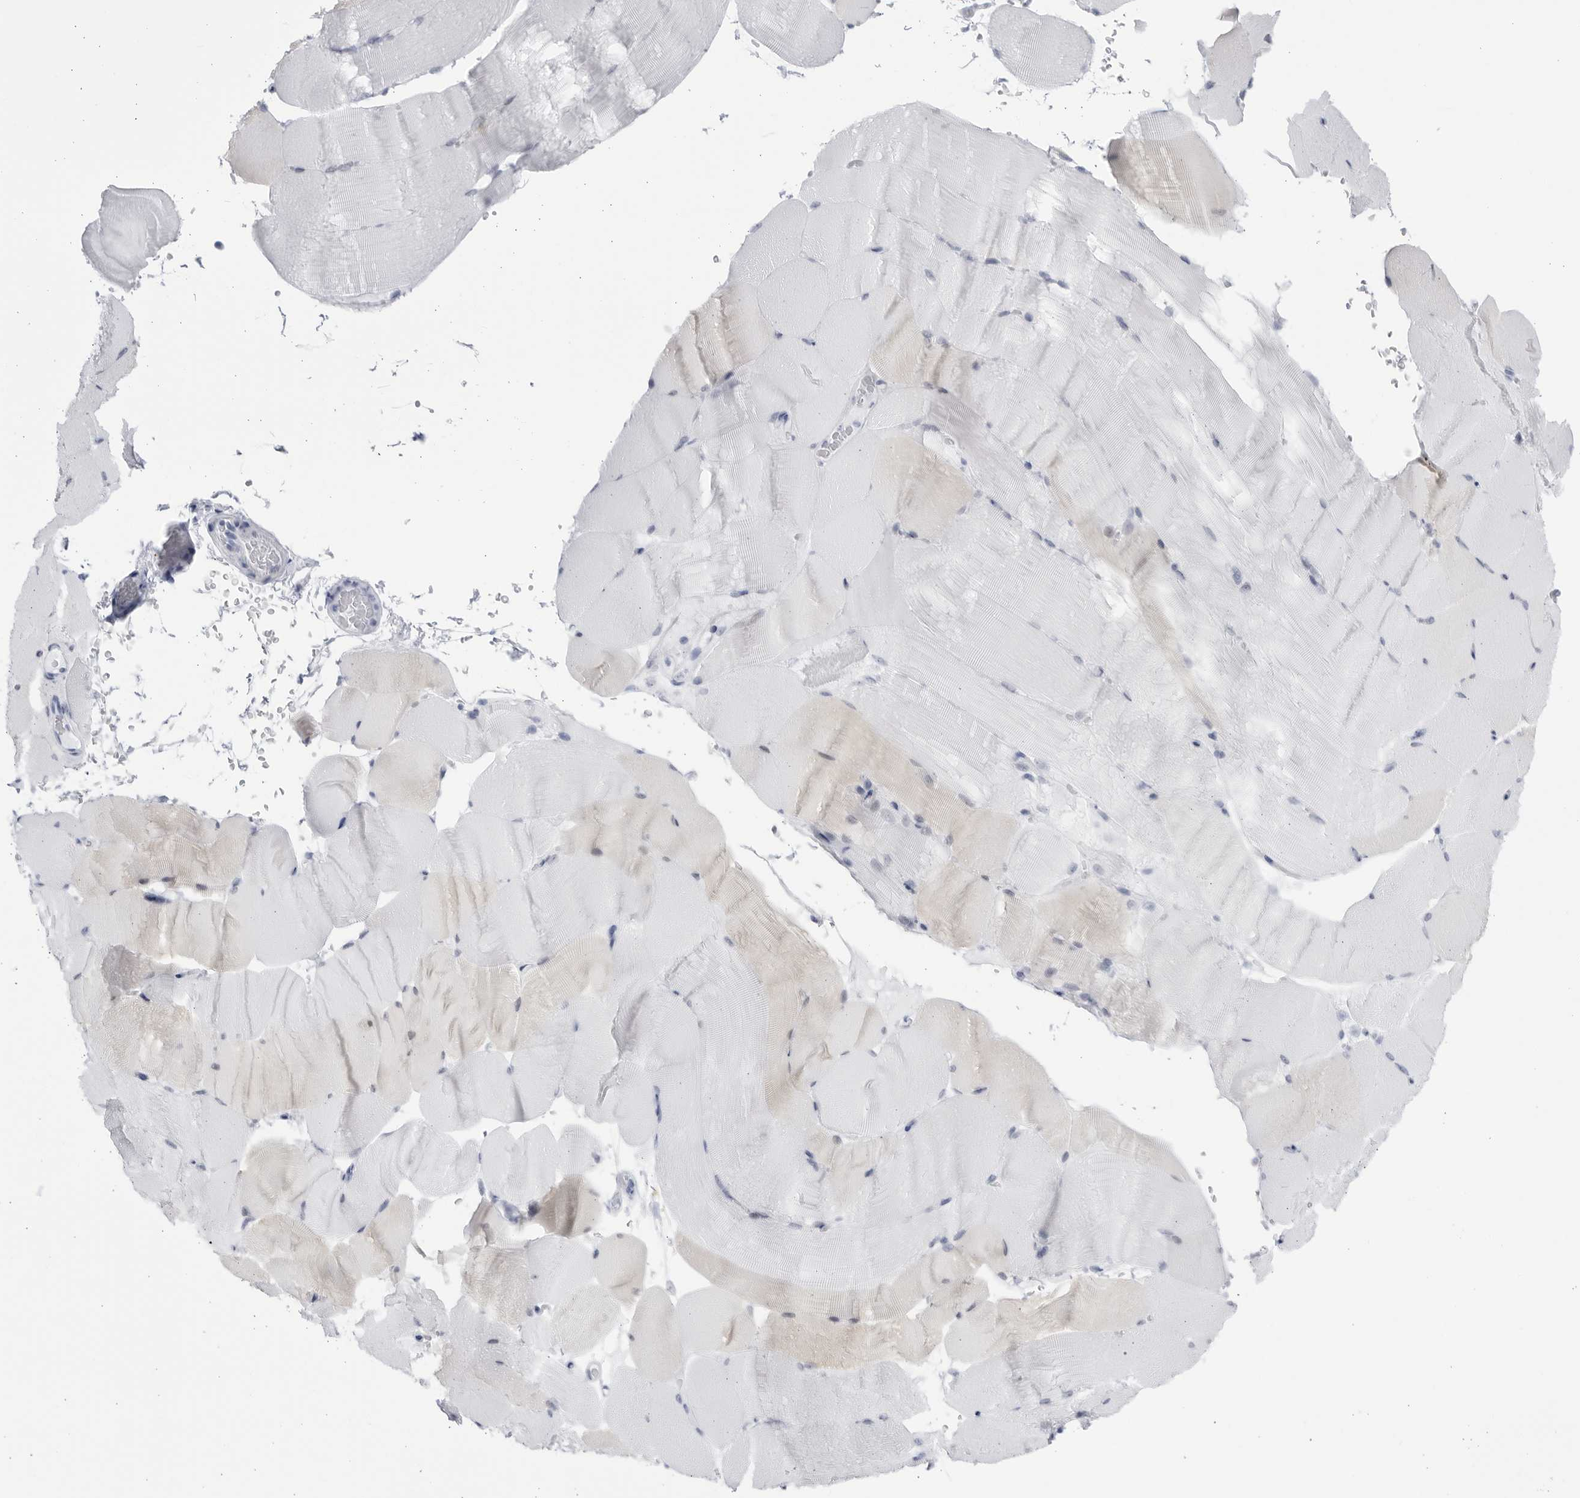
{"staining": {"intensity": "negative", "quantity": "none", "location": "none"}, "tissue": "skeletal muscle", "cell_type": "Myocytes", "image_type": "normal", "snomed": [{"axis": "morphology", "description": "Normal tissue, NOS"}, {"axis": "topography", "description": "Skeletal muscle"}, {"axis": "topography", "description": "Parathyroid gland"}], "caption": "IHC photomicrograph of normal skeletal muscle: skeletal muscle stained with DAB (3,3'-diaminobenzidine) shows no significant protein positivity in myocytes. (DAB immunohistochemistry (IHC) with hematoxylin counter stain).", "gene": "CCDC181", "patient": {"sex": "female", "age": 37}}